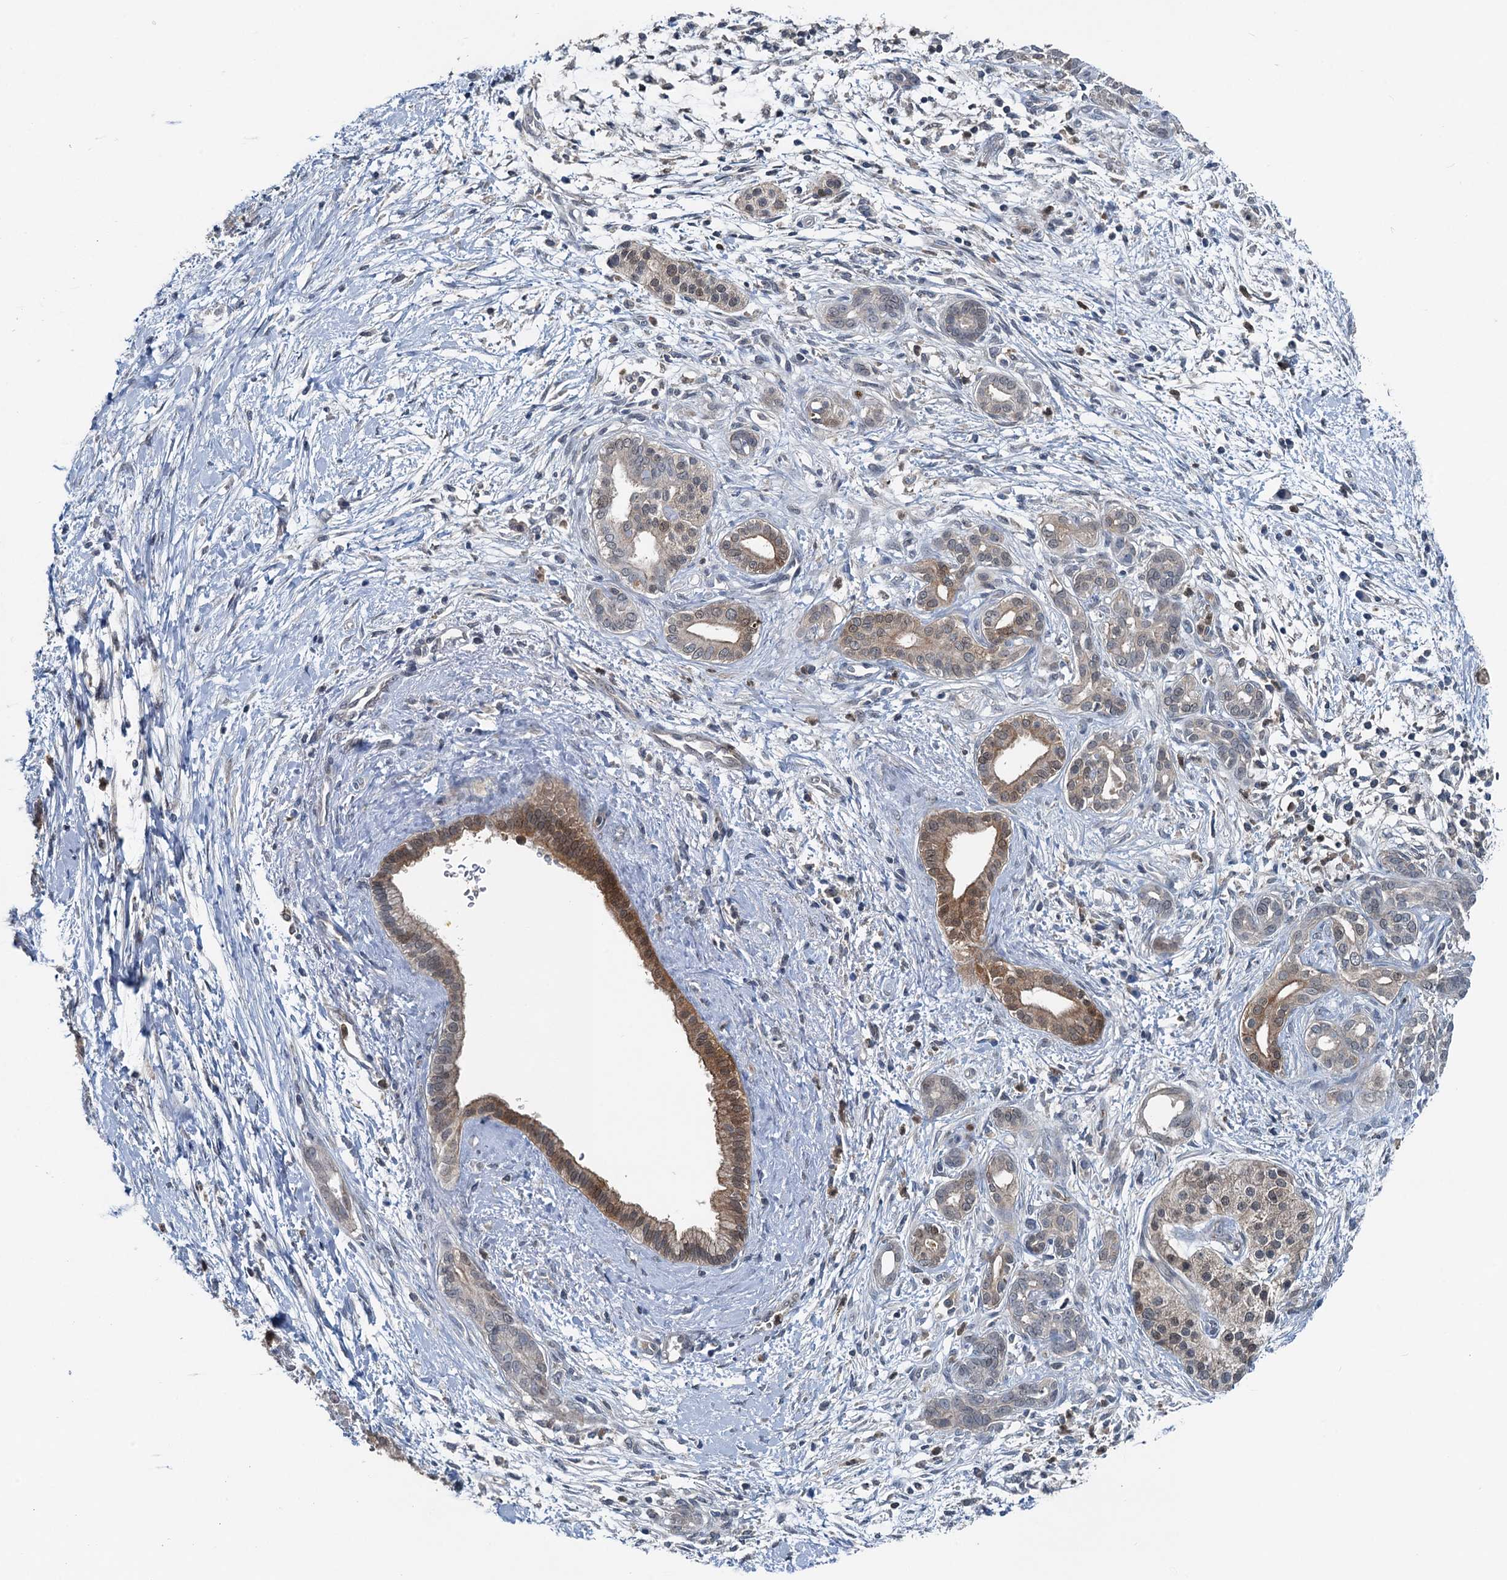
{"staining": {"intensity": "moderate", "quantity": ">75%", "location": "cytoplasmic/membranous"}, "tissue": "pancreatic cancer", "cell_type": "Tumor cells", "image_type": "cancer", "snomed": [{"axis": "morphology", "description": "Adenocarcinoma, NOS"}, {"axis": "topography", "description": "Pancreas"}], "caption": "Immunohistochemical staining of human pancreatic adenocarcinoma demonstrates medium levels of moderate cytoplasmic/membranous expression in about >75% of tumor cells.", "gene": "GCLM", "patient": {"sex": "male", "age": 58}}